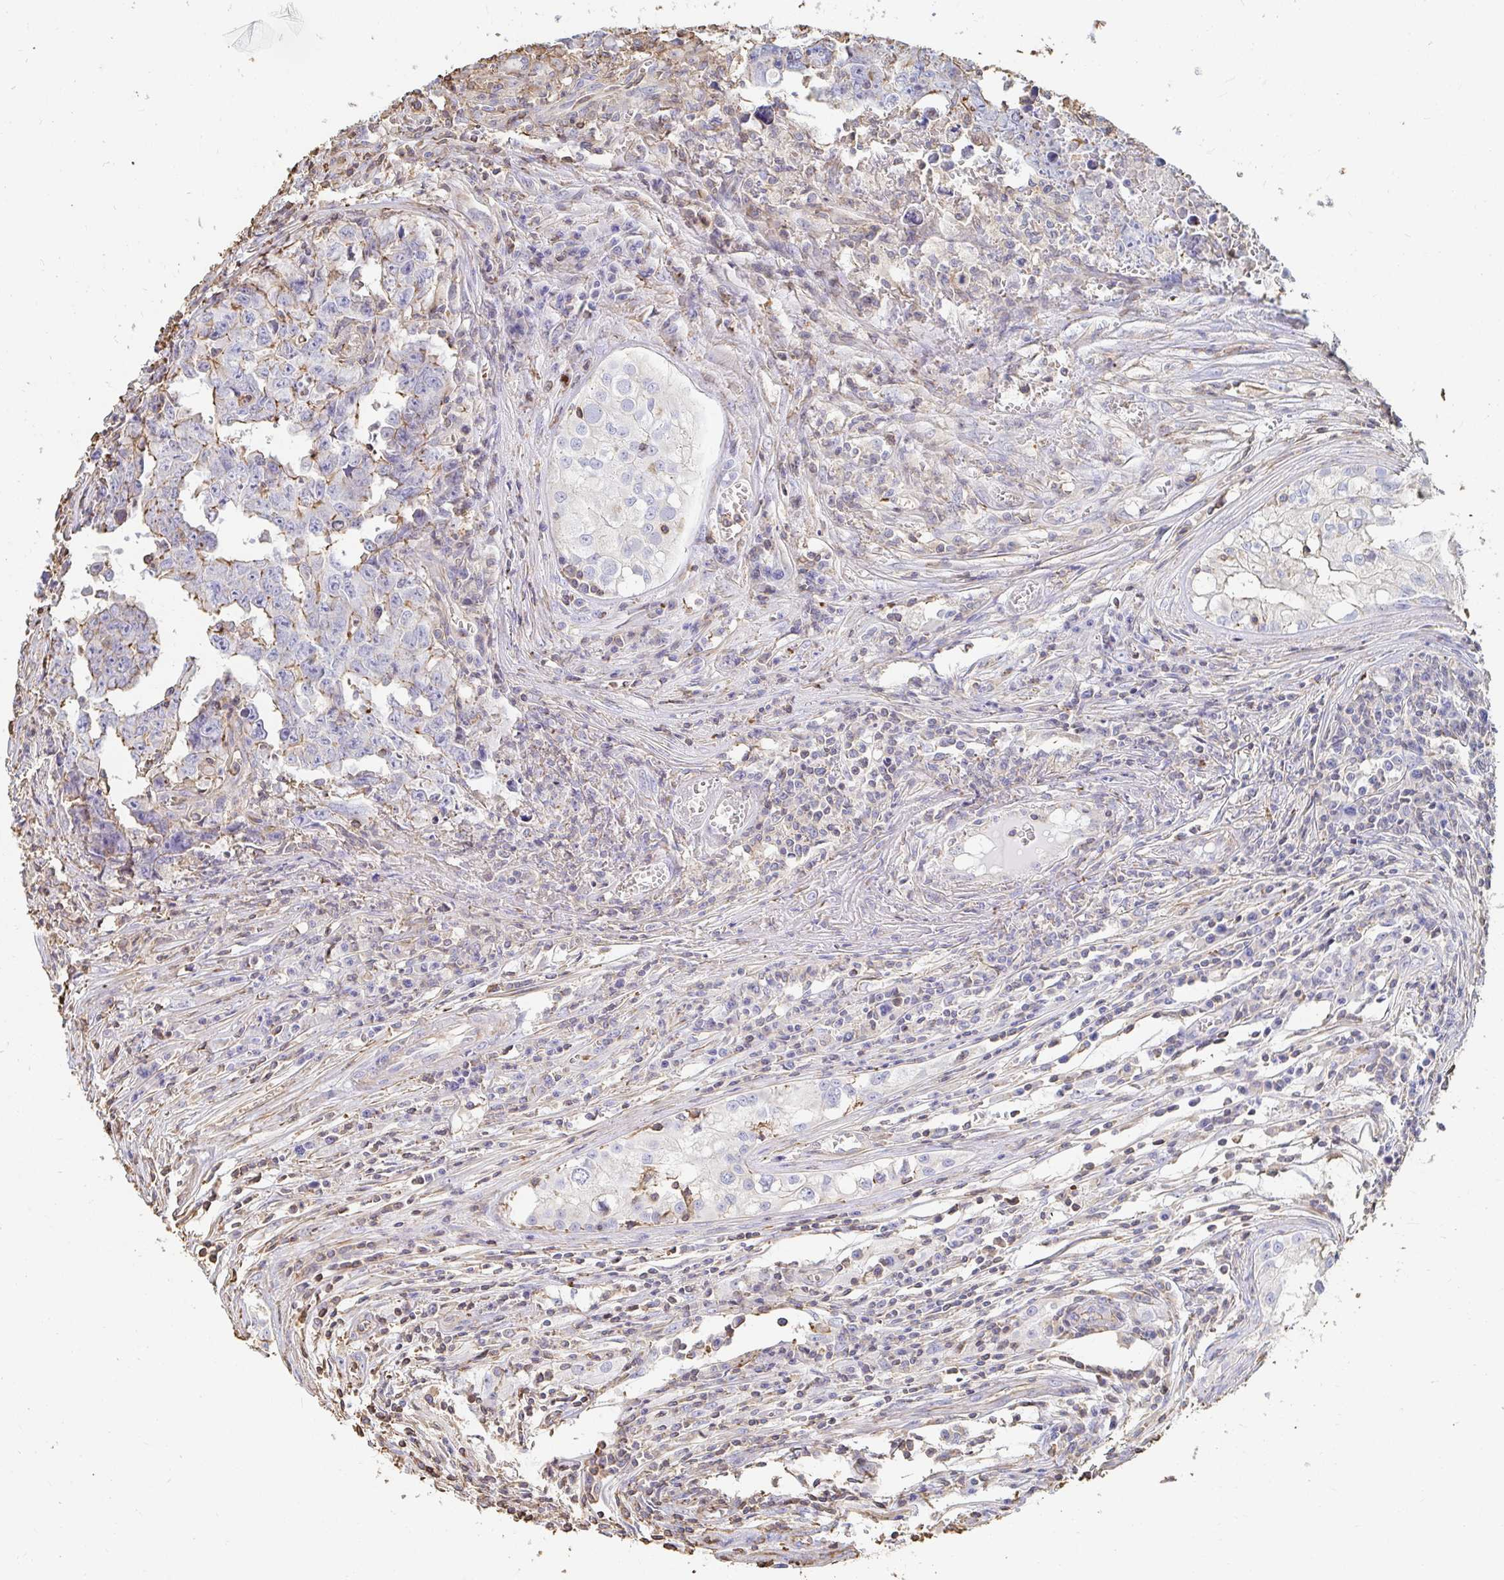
{"staining": {"intensity": "weak", "quantity": "<25%", "location": "cytoplasmic/membranous"}, "tissue": "testis cancer", "cell_type": "Tumor cells", "image_type": "cancer", "snomed": [{"axis": "morphology", "description": "Carcinoma, Embryonal, NOS"}, {"axis": "topography", "description": "Testis"}], "caption": "Immunohistochemistry (IHC) of testis cancer (embryonal carcinoma) reveals no positivity in tumor cells.", "gene": "PTPN14", "patient": {"sex": "male", "age": 22}}